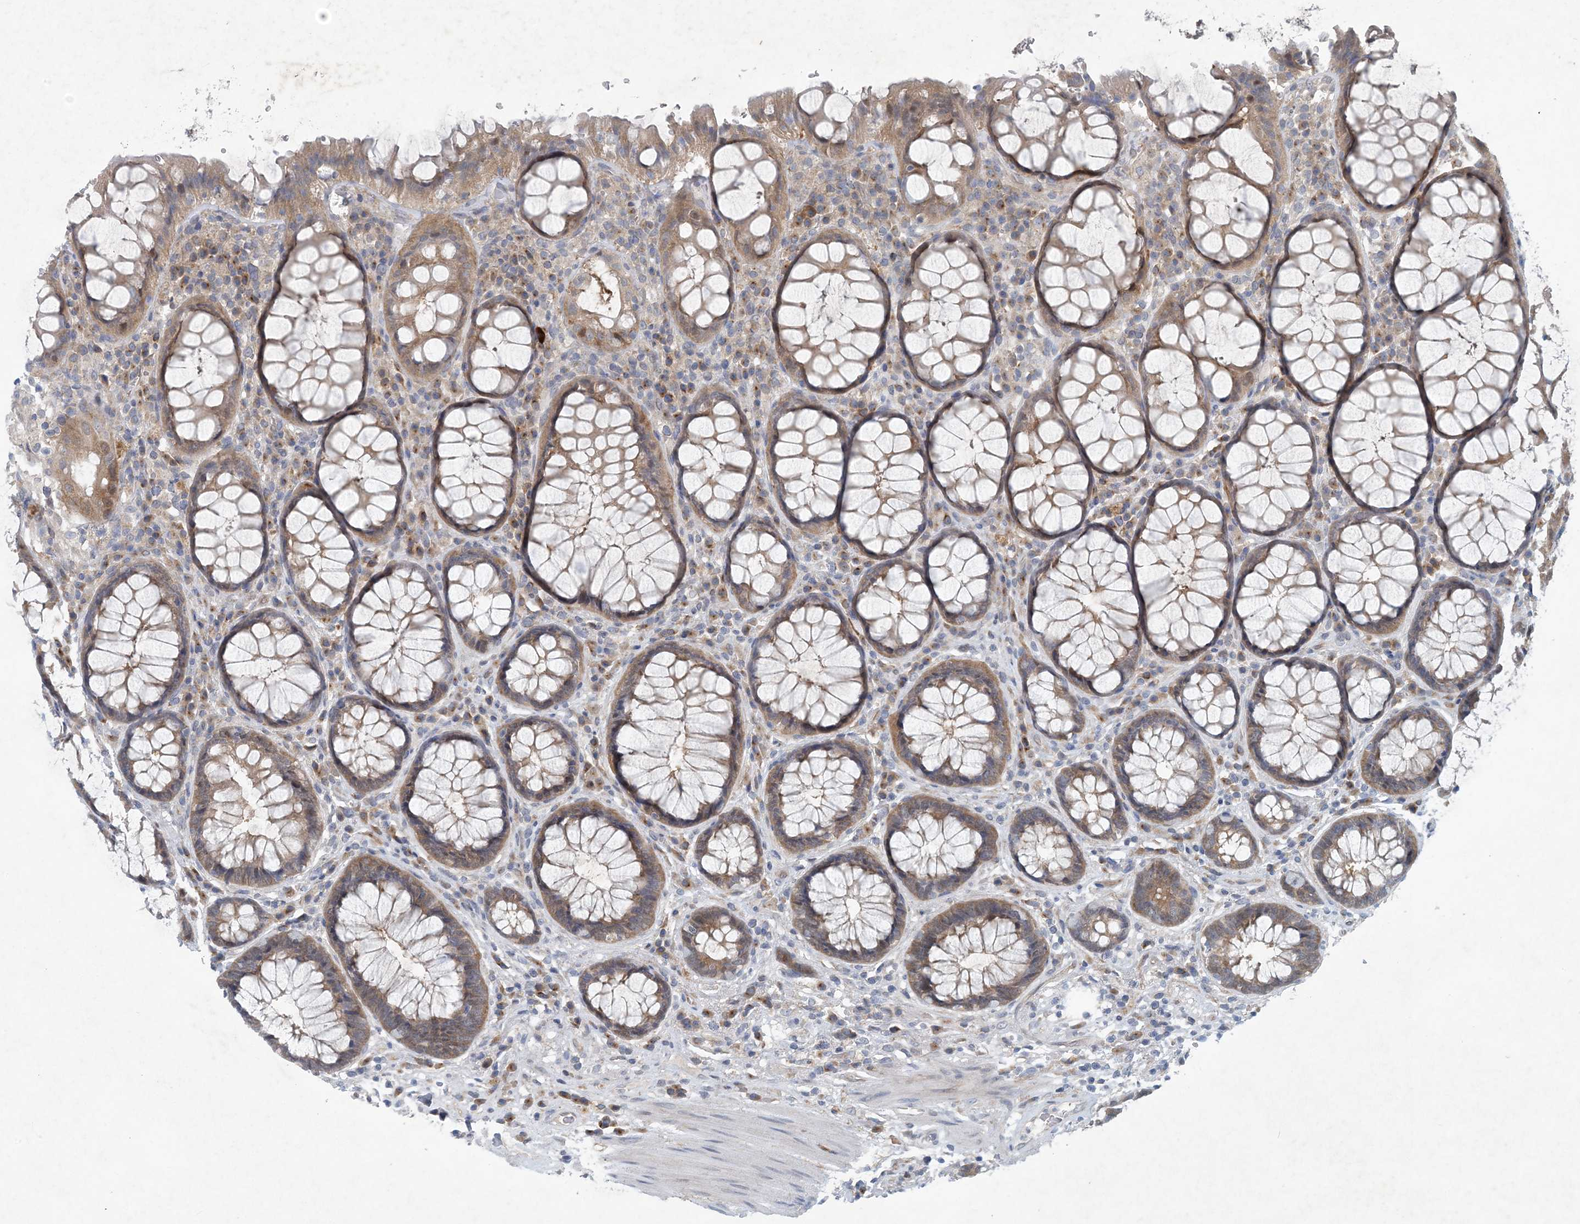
{"staining": {"intensity": "moderate", "quantity": "25%-75%", "location": "cytoplasmic/membranous"}, "tissue": "rectum", "cell_type": "Glandular cells", "image_type": "normal", "snomed": [{"axis": "morphology", "description": "Normal tissue, NOS"}, {"axis": "topography", "description": "Rectum"}], "caption": "An image of rectum stained for a protein demonstrates moderate cytoplasmic/membranous brown staining in glandular cells. (IHC, brightfield microscopy, high magnification).", "gene": "HIKESHI", "patient": {"sex": "male", "age": 64}}